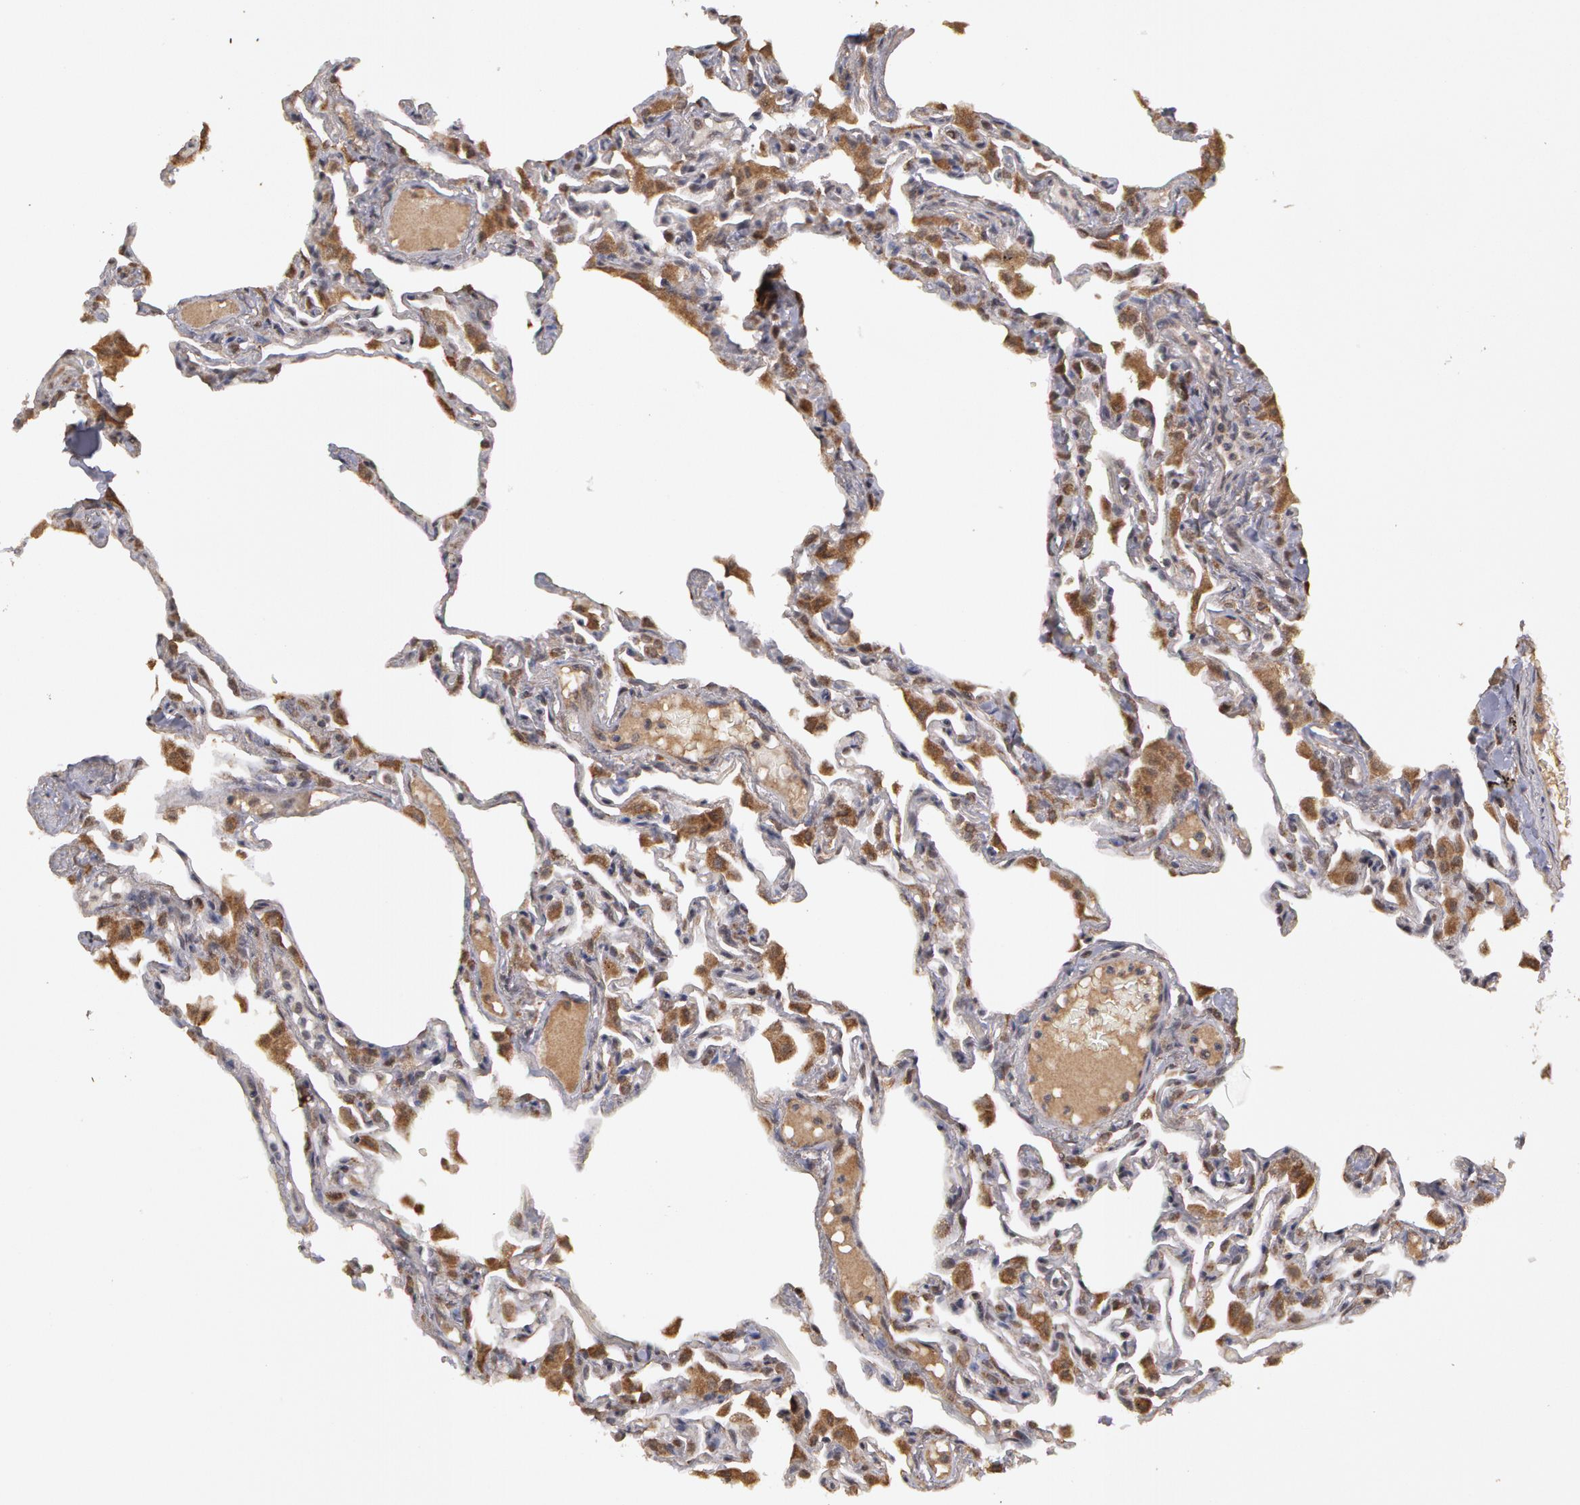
{"staining": {"intensity": "strong", "quantity": ">75%", "location": "cytoplasmic/membranous"}, "tissue": "lung", "cell_type": "Alveolar cells", "image_type": "normal", "snomed": [{"axis": "morphology", "description": "Normal tissue, NOS"}, {"axis": "topography", "description": "Lung"}], "caption": "Immunohistochemistry (IHC) image of benign lung: human lung stained using immunohistochemistry (IHC) exhibits high levels of strong protein expression localized specifically in the cytoplasmic/membranous of alveolar cells, appearing as a cytoplasmic/membranous brown color.", "gene": "GLIS1", "patient": {"sex": "female", "age": 49}}